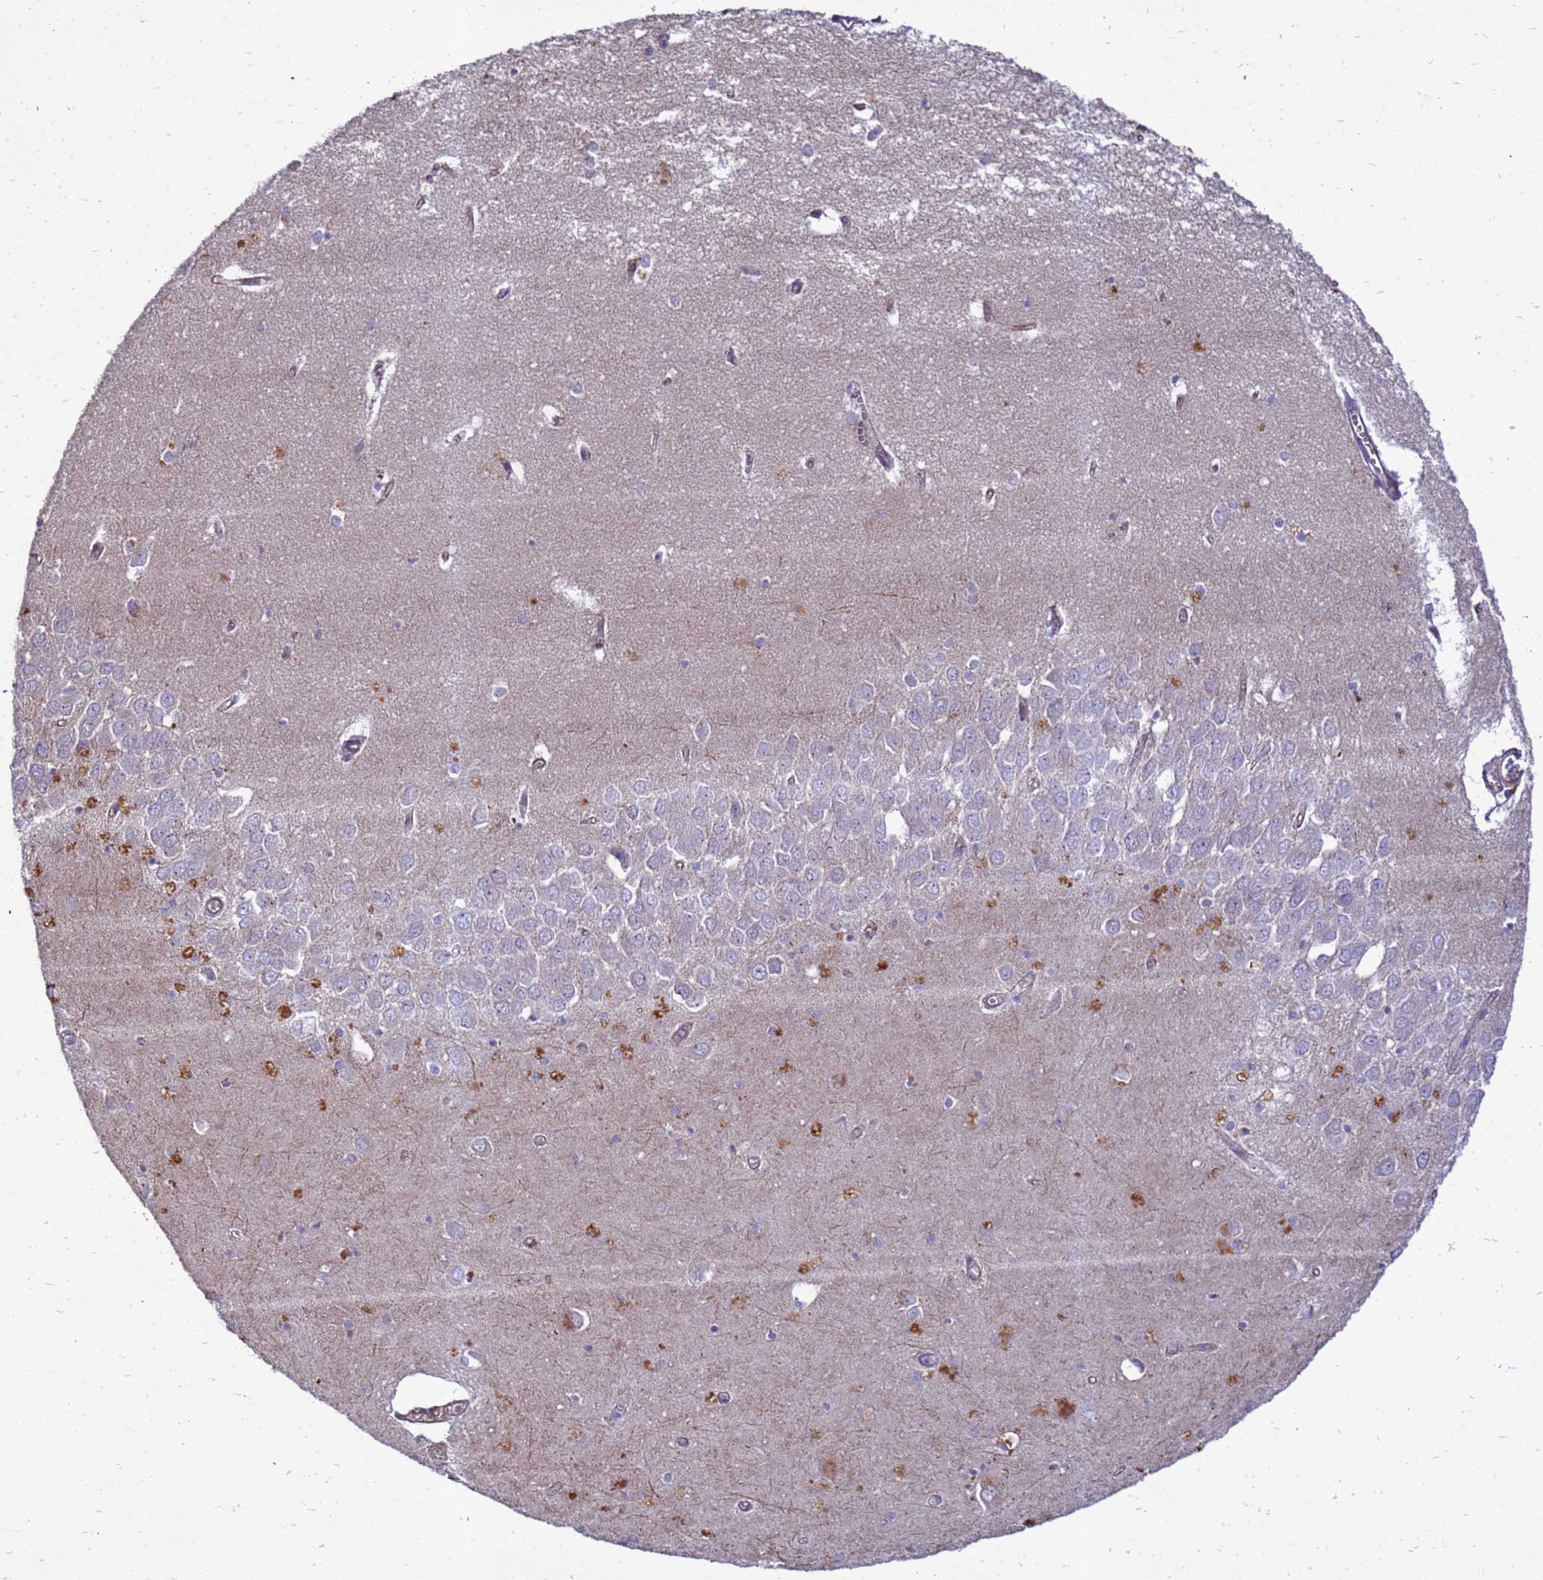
{"staining": {"intensity": "weak", "quantity": "<25%", "location": "cytoplasmic/membranous"}, "tissue": "hippocampus", "cell_type": "Glial cells", "image_type": "normal", "snomed": [{"axis": "morphology", "description": "Normal tissue, NOS"}, {"axis": "topography", "description": "Hippocampus"}], "caption": "This histopathology image is of normal hippocampus stained with IHC to label a protein in brown with the nuclei are counter-stained blue. There is no expression in glial cells. (DAB (3,3'-diaminobenzidine) immunohistochemistry (IHC) with hematoxylin counter stain).", "gene": "RNF215", "patient": {"sex": "male", "age": 70}}